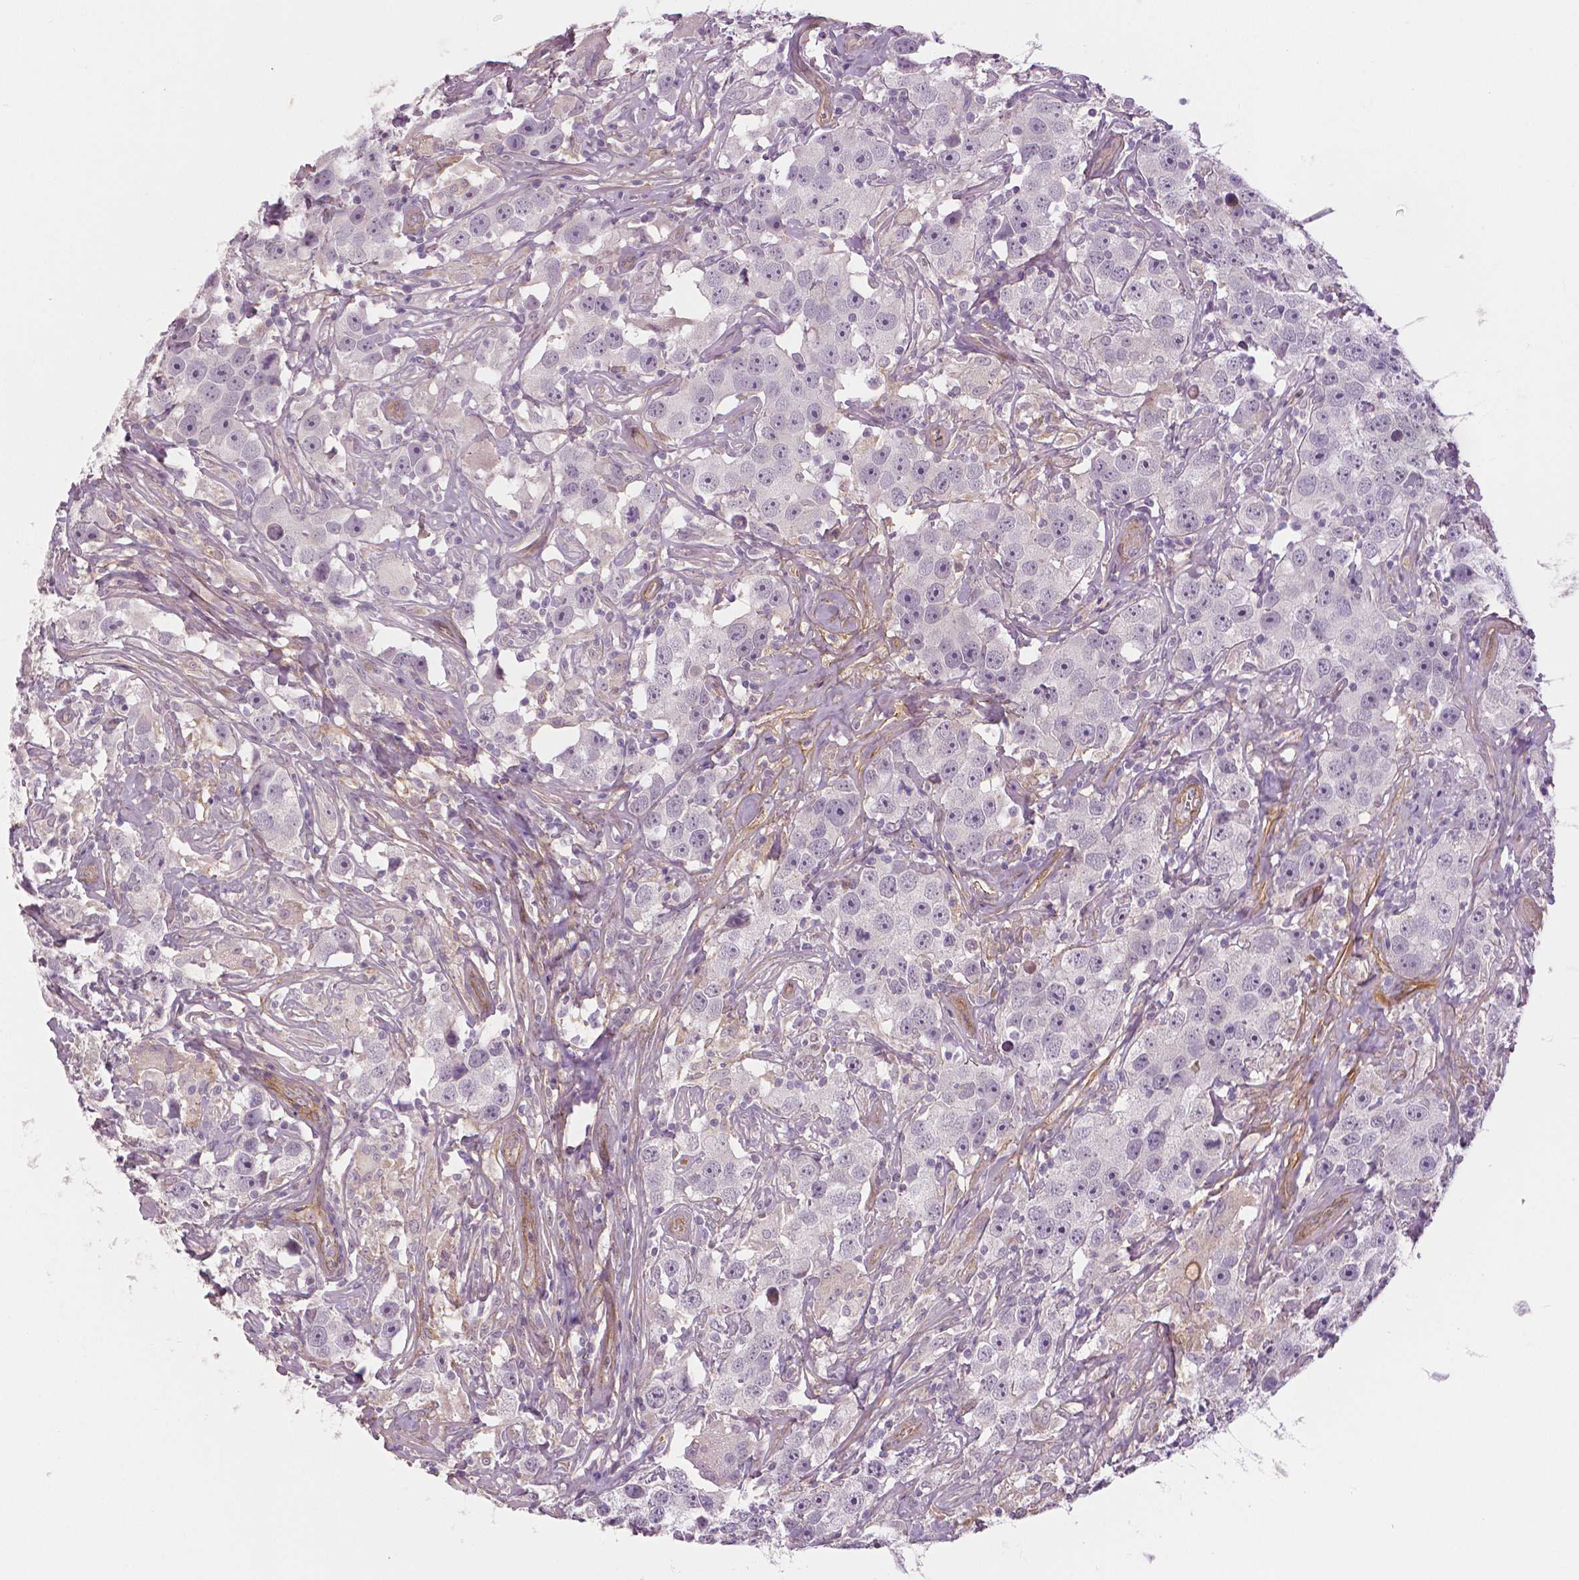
{"staining": {"intensity": "moderate", "quantity": "<25%", "location": "nuclear"}, "tissue": "testis cancer", "cell_type": "Tumor cells", "image_type": "cancer", "snomed": [{"axis": "morphology", "description": "Seminoma, NOS"}, {"axis": "topography", "description": "Testis"}], "caption": "A micrograph of testis cancer (seminoma) stained for a protein exhibits moderate nuclear brown staining in tumor cells.", "gene": "FLT1", "patient": {"sex": "male", "age": 49}}